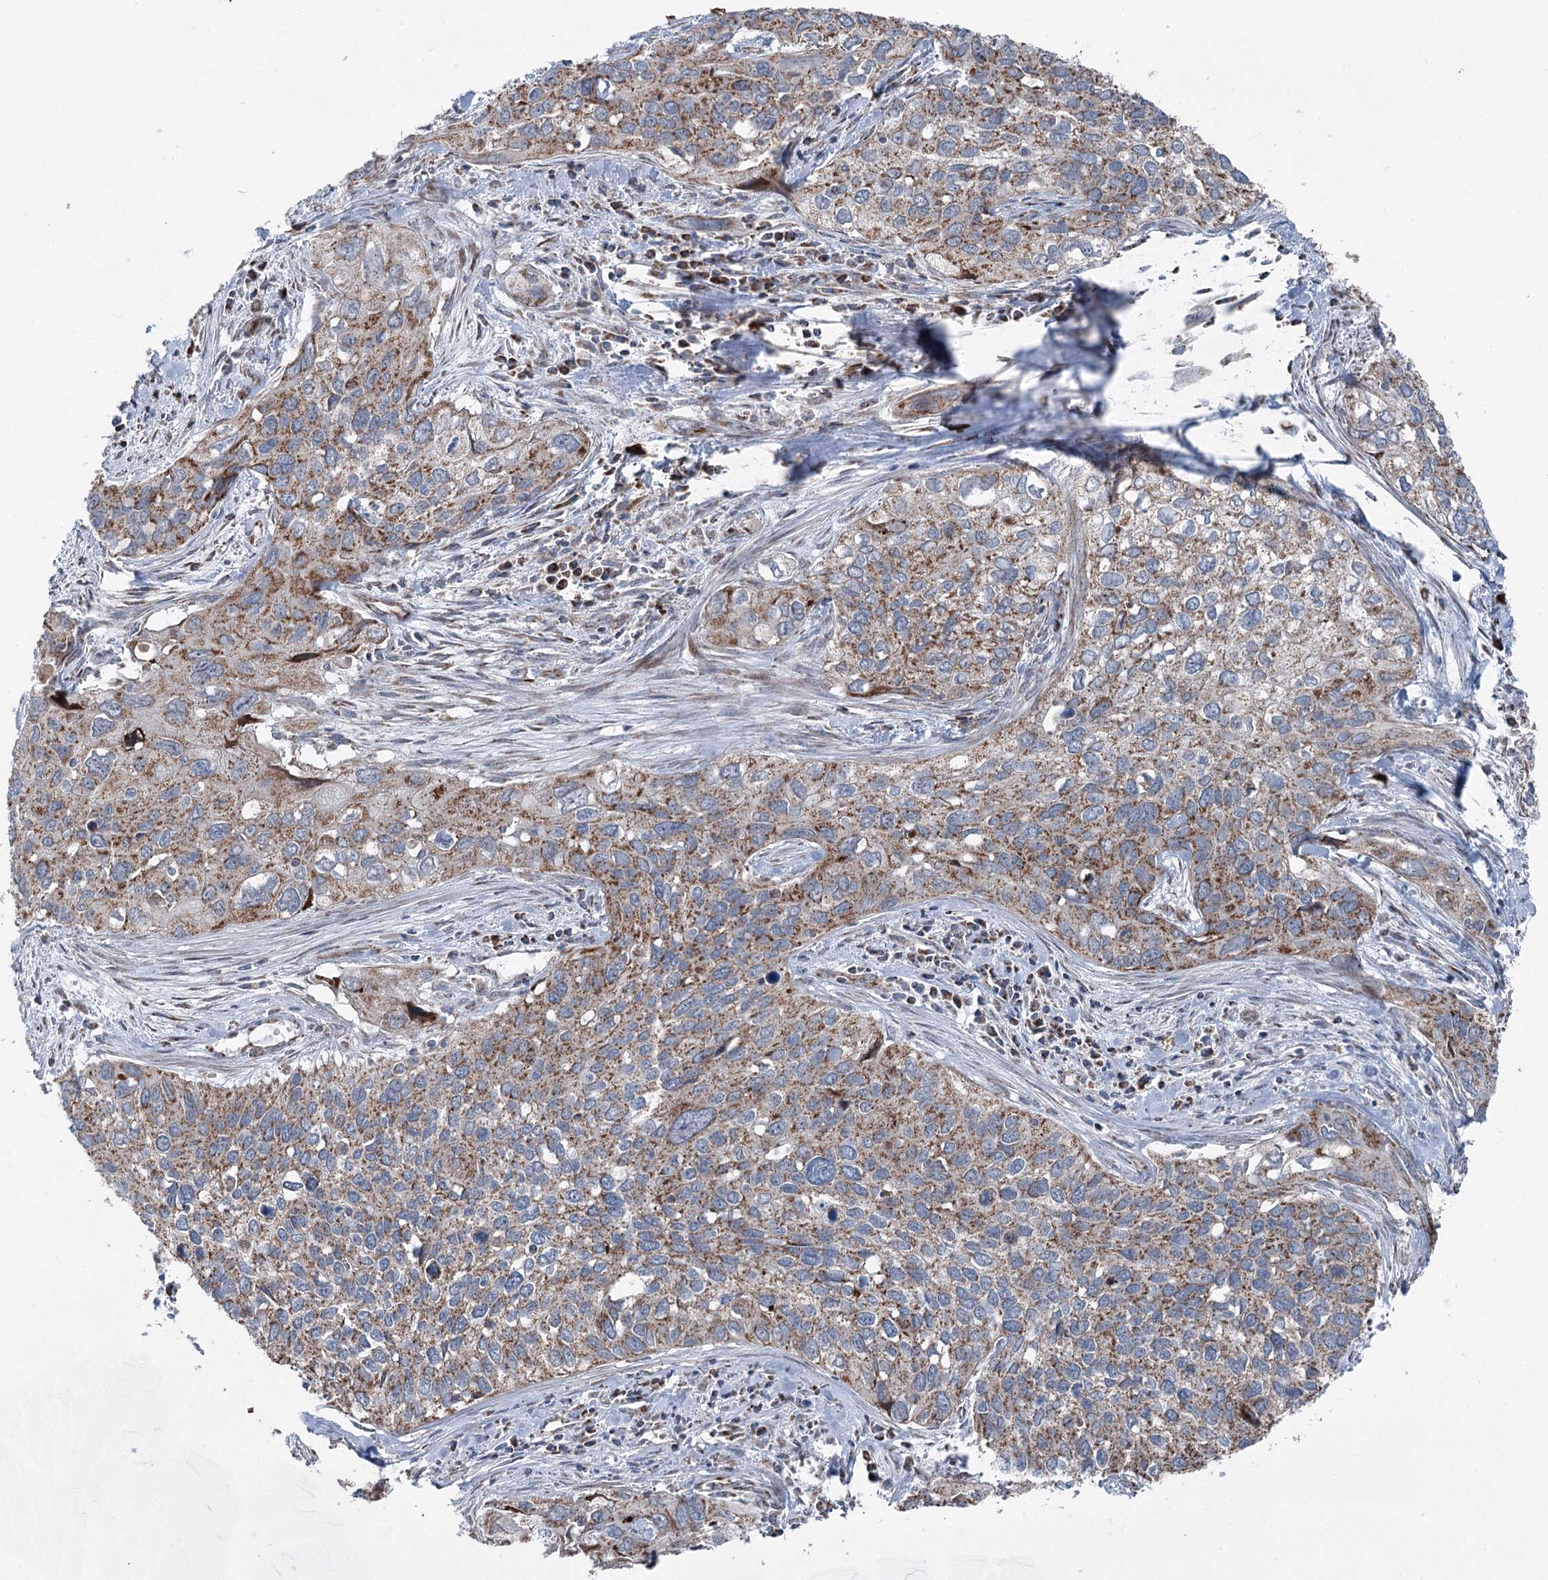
{"staining": {"intensity": "moderate", "quantity": ">75%", "location": "cytoplasmic/membranous"}, "tissue": "cervical cancer", "cell_type": "Tumor cells", "image_type": "cancer", "snomed": [{"axis": "morphology", "description": "Squamous cell carcinoma, NOS"}, {"axis": "topography", "description": "Cervix"}], "caption": "Immunohistochemical staining of human squamous cell carcinoma (cervical) shows medium levels of moderate cytoplasmic/membranous expression in about >75% of tumor cells.", "gene": "UCN3", "patient": {"sex": "female", "age": 55}}